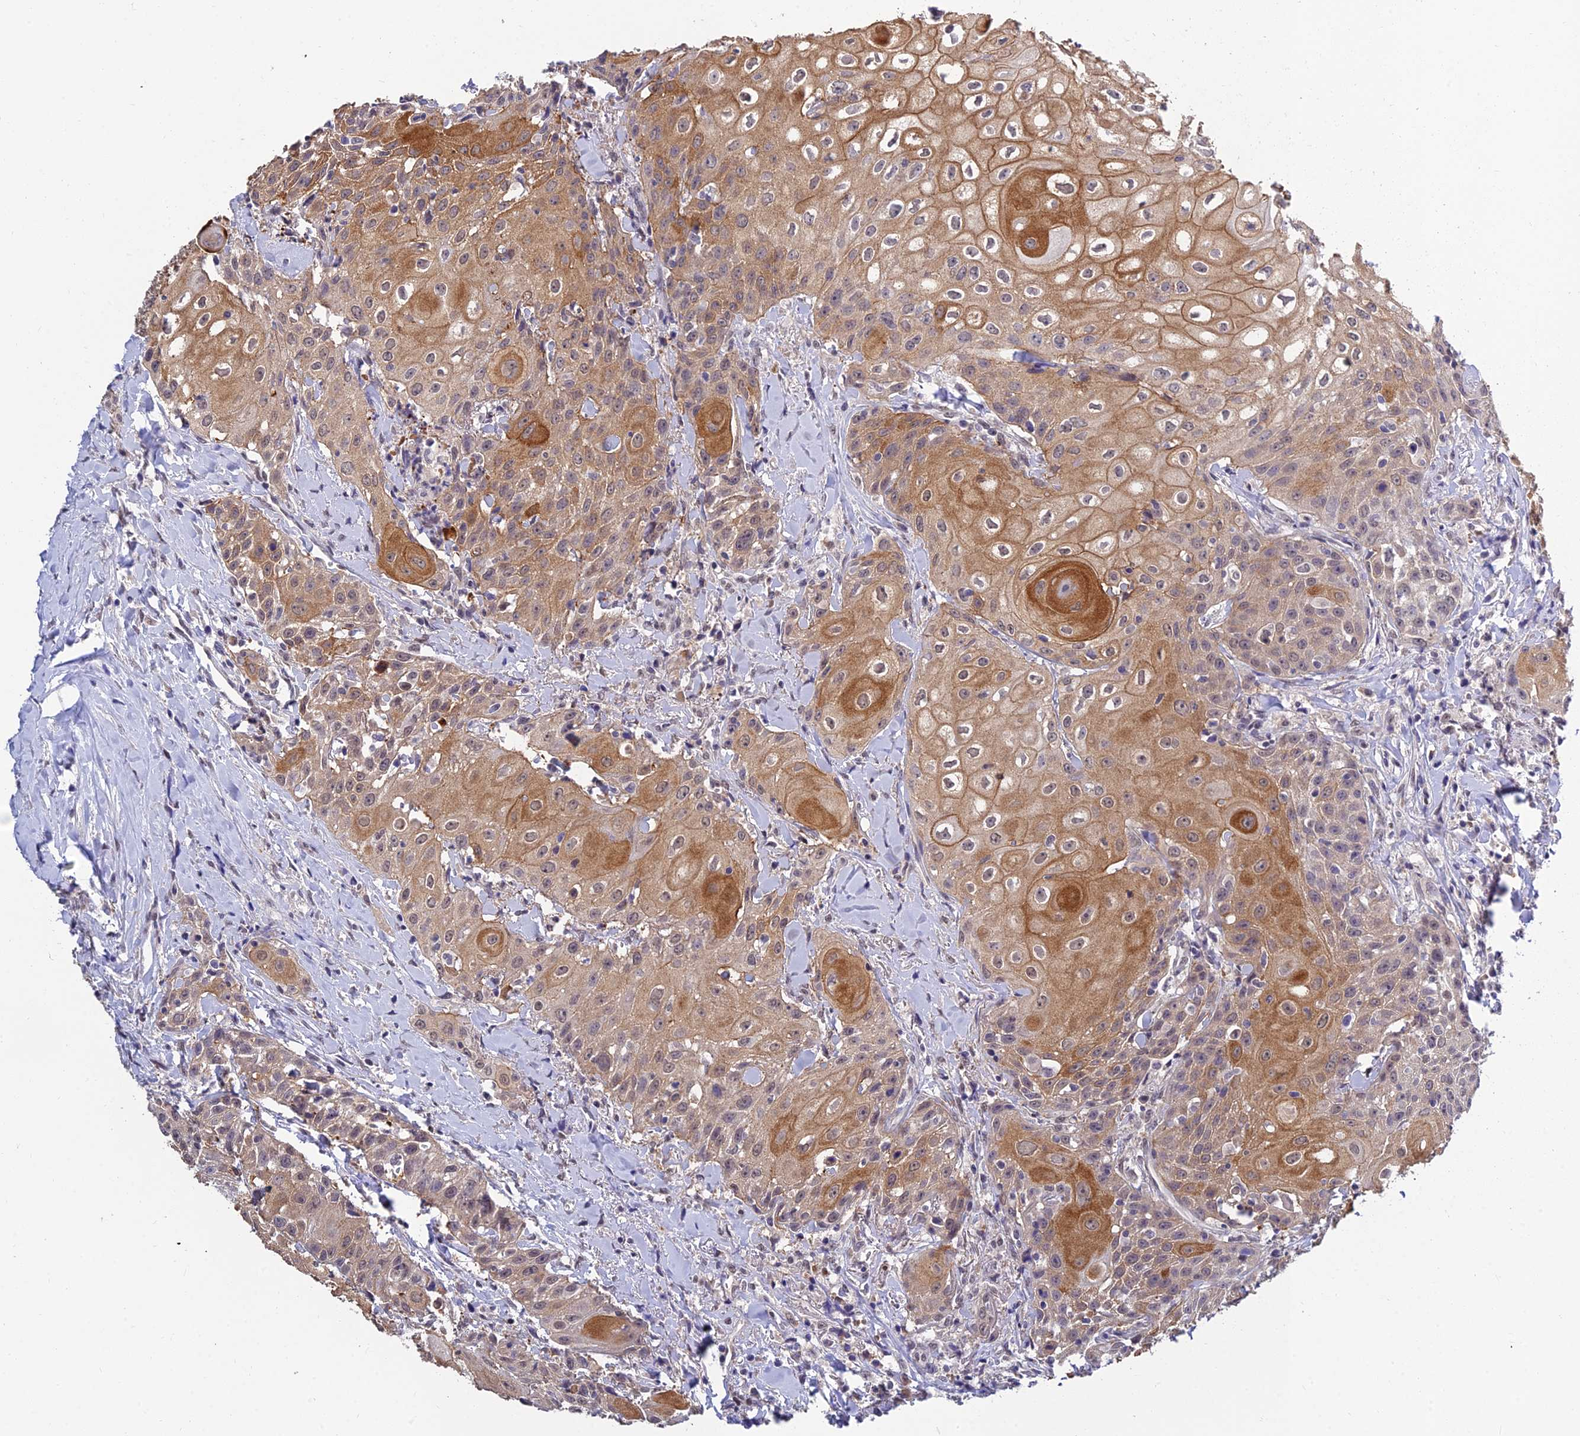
{"staining": {"intensity": "moderate", "quantity": ">75%", "location": "cytoplasmic/membranous"}, "tissue": "head and neck cancer", "cell_type": "Tumor cells", "image_type": "cancer", "snomed": [{"axis": "morphology", "description": "Squamous cell carcinoma, NOS"}, {"axis": "topography", "description": "Oral tissue"}, {"axis": "topography", "description": "Head-Neck"}], "caption": "Brown immunohistochemical staining in human head and neck squamous cell carcinoma displays moderate cytoplasmic/membranous positivity in about >75% of tumor cells.", "gene": "HOXB1", "patient": {"sex": "female", "age": 82}}